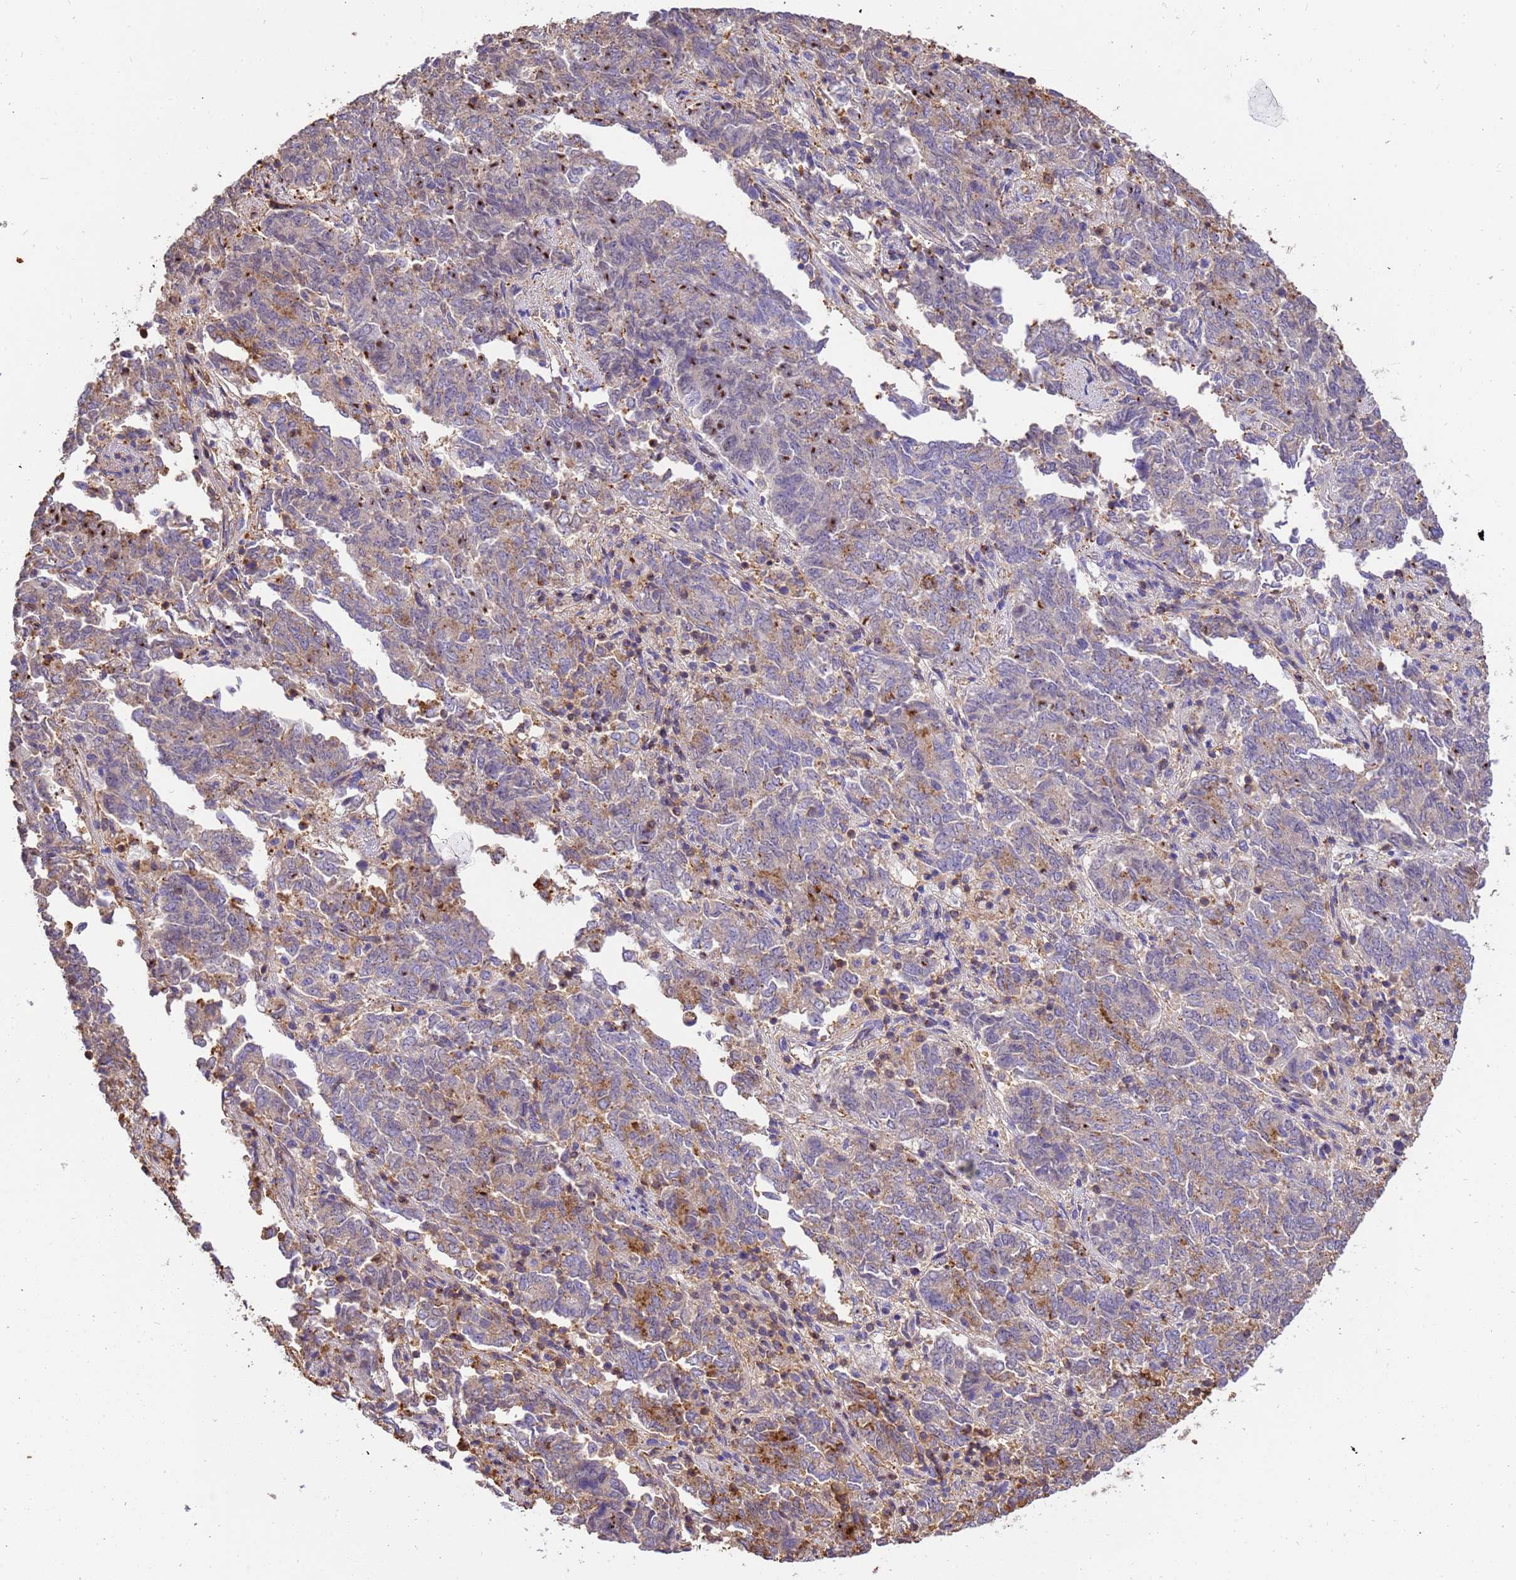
{"staining": {"intensity": "moderate", "quantity": "<25%", "location": "cytoplasmic/membranous"}, "tissue": "endometrial cancer", "cell_type": "Tumor cells", "image_type": "cancer", "snomed": [{"axis": "morphology", "description": "Adenocarcinoma, NOS"}, {"axis": "topography", "description": "Endometrium"}], "caption": "A brown stain highlights moderate cytoplasmic/membranous expression of a protein in human endometrial cancer tumor cells.", "gene": "WDR64", "patient": {"sex": "female", "age": 80}}